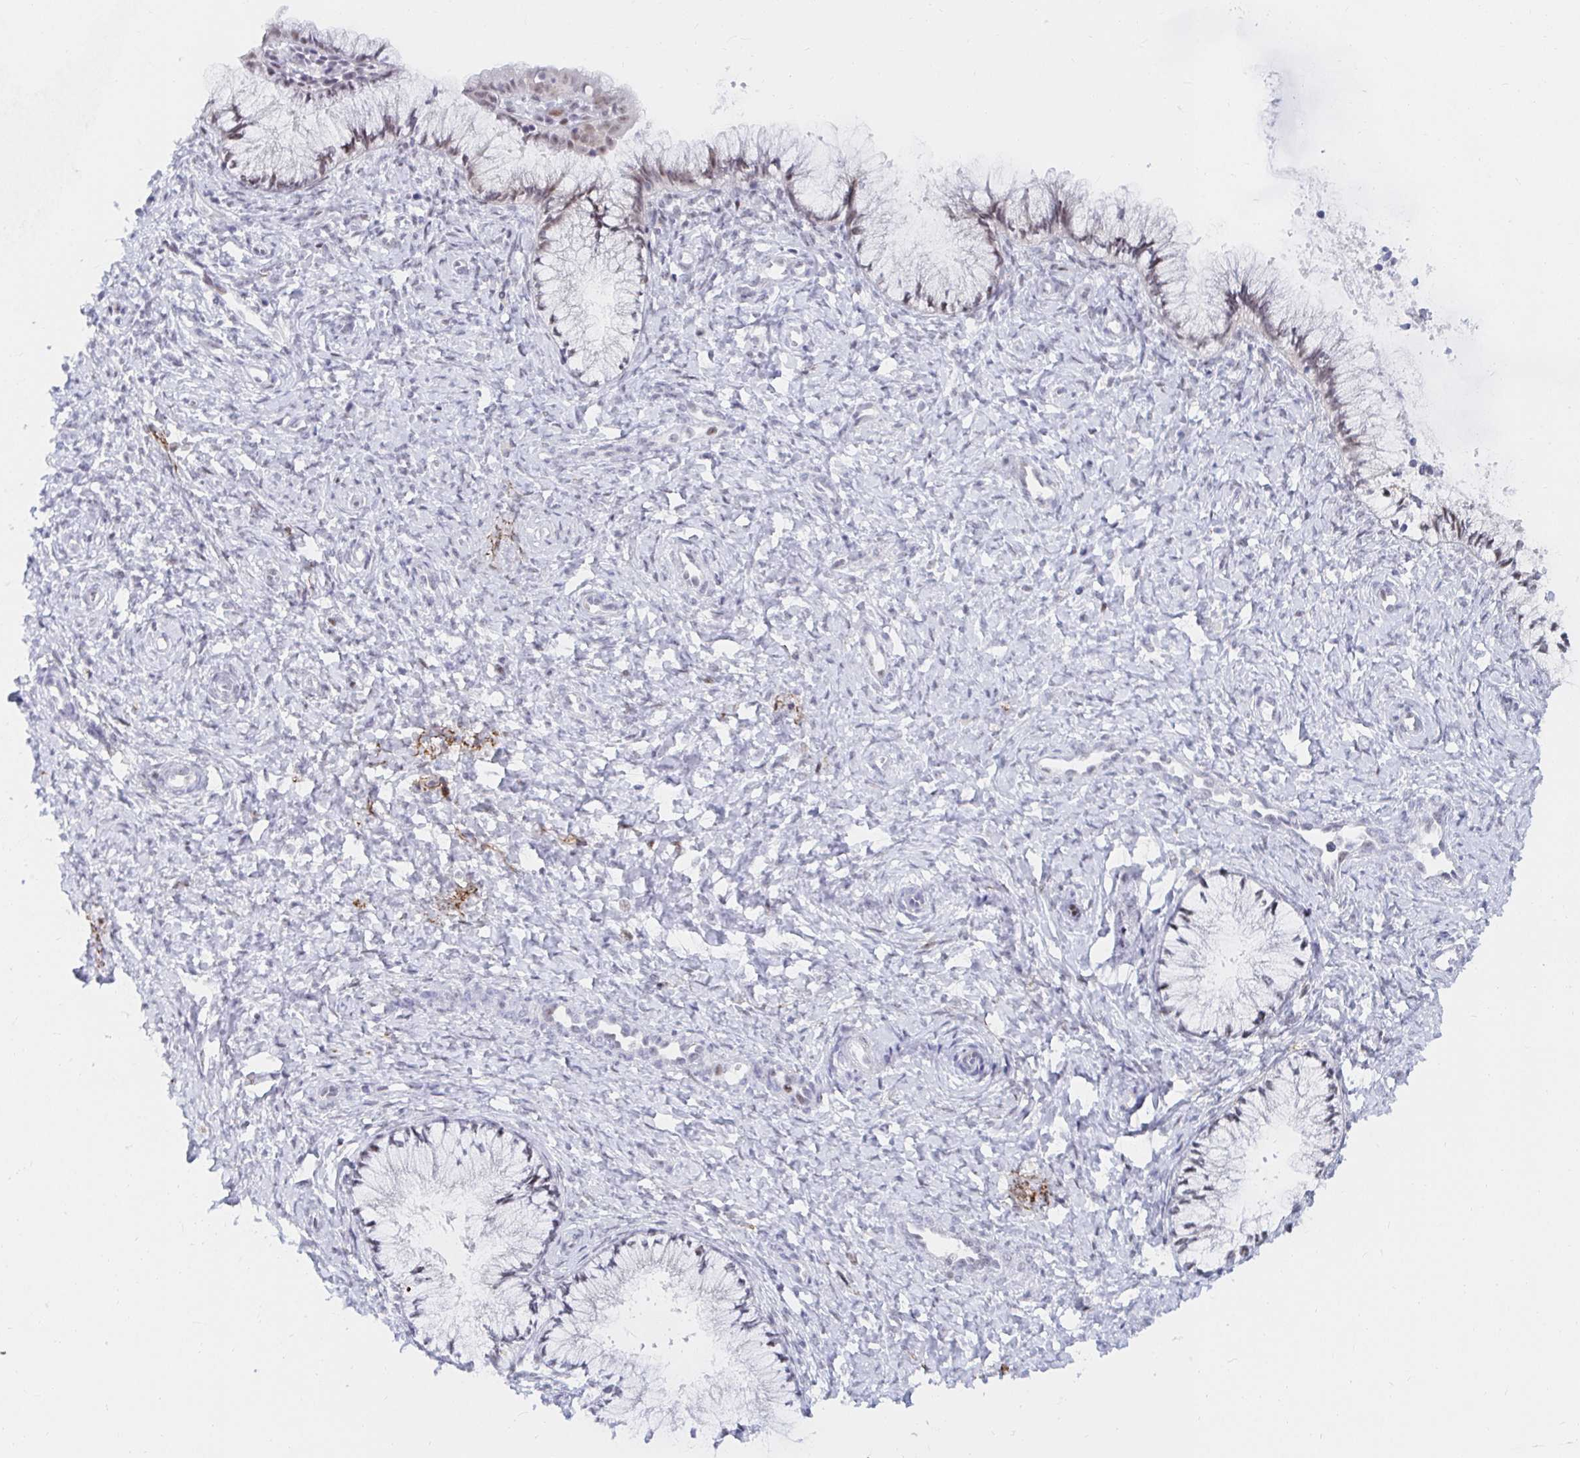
{"staining": {"intensity": "weak", "quantity": "<25%", "location": "nuclear"}, "tissue": "cervix", "cell_type": "Glandular cells", "image_type": "normal", "snomed": [{"axis": "morphology", "description": "Normal tissue, NOS"}, {"axis": "topography", "description": "Cervix"}], "caption": "Micrograph shows no protein positivity in glandular cells of unremarkable cervix. (DAB (3,3'-diaminobenzidine) immunohistochemistry, high magnification).", "gene": "COL28A1", "patient": {"sex": "female", "age": 37}}